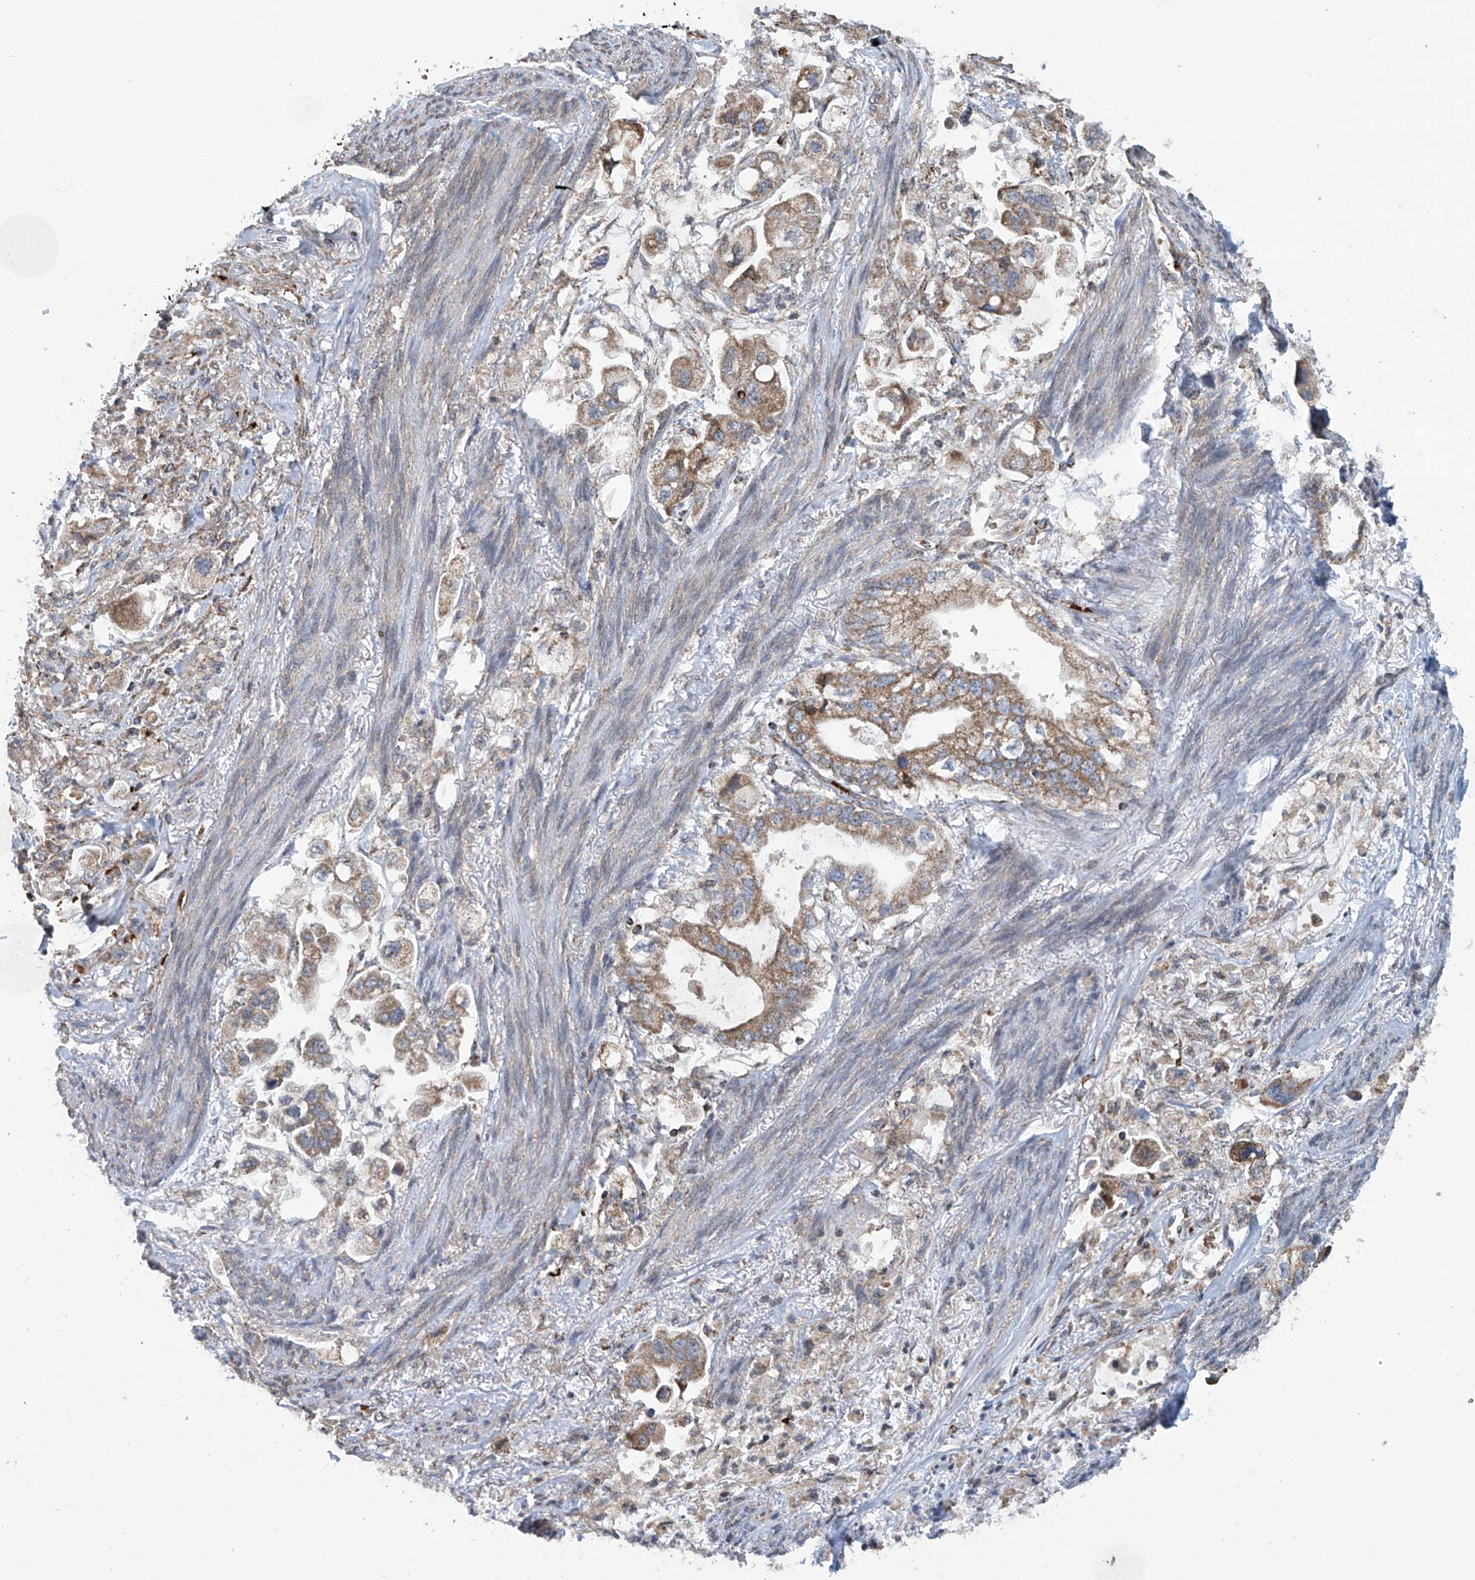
{"staining": {"intensity": "moderate", "quantity": ">75%", "location": "cytoplasmic/membranous"}, "tissue": "stomach cancer", "cell_type": "Tumor cells", "image_type": "cancer", "snomed": [{"axis": "morphology", "description": "Adenocarcinoma, NOS"}, {"axis": "topography", "description": "Stomach"}], "caption": "Protein analysis of stomach cancer (adenocarcinoma) tissue reveals moderate cytoplasmic/membranous expression in approximately >75% of tumor cells.", "gene": "COMMD1", "patient": {"sex": "male", "age": 62}}